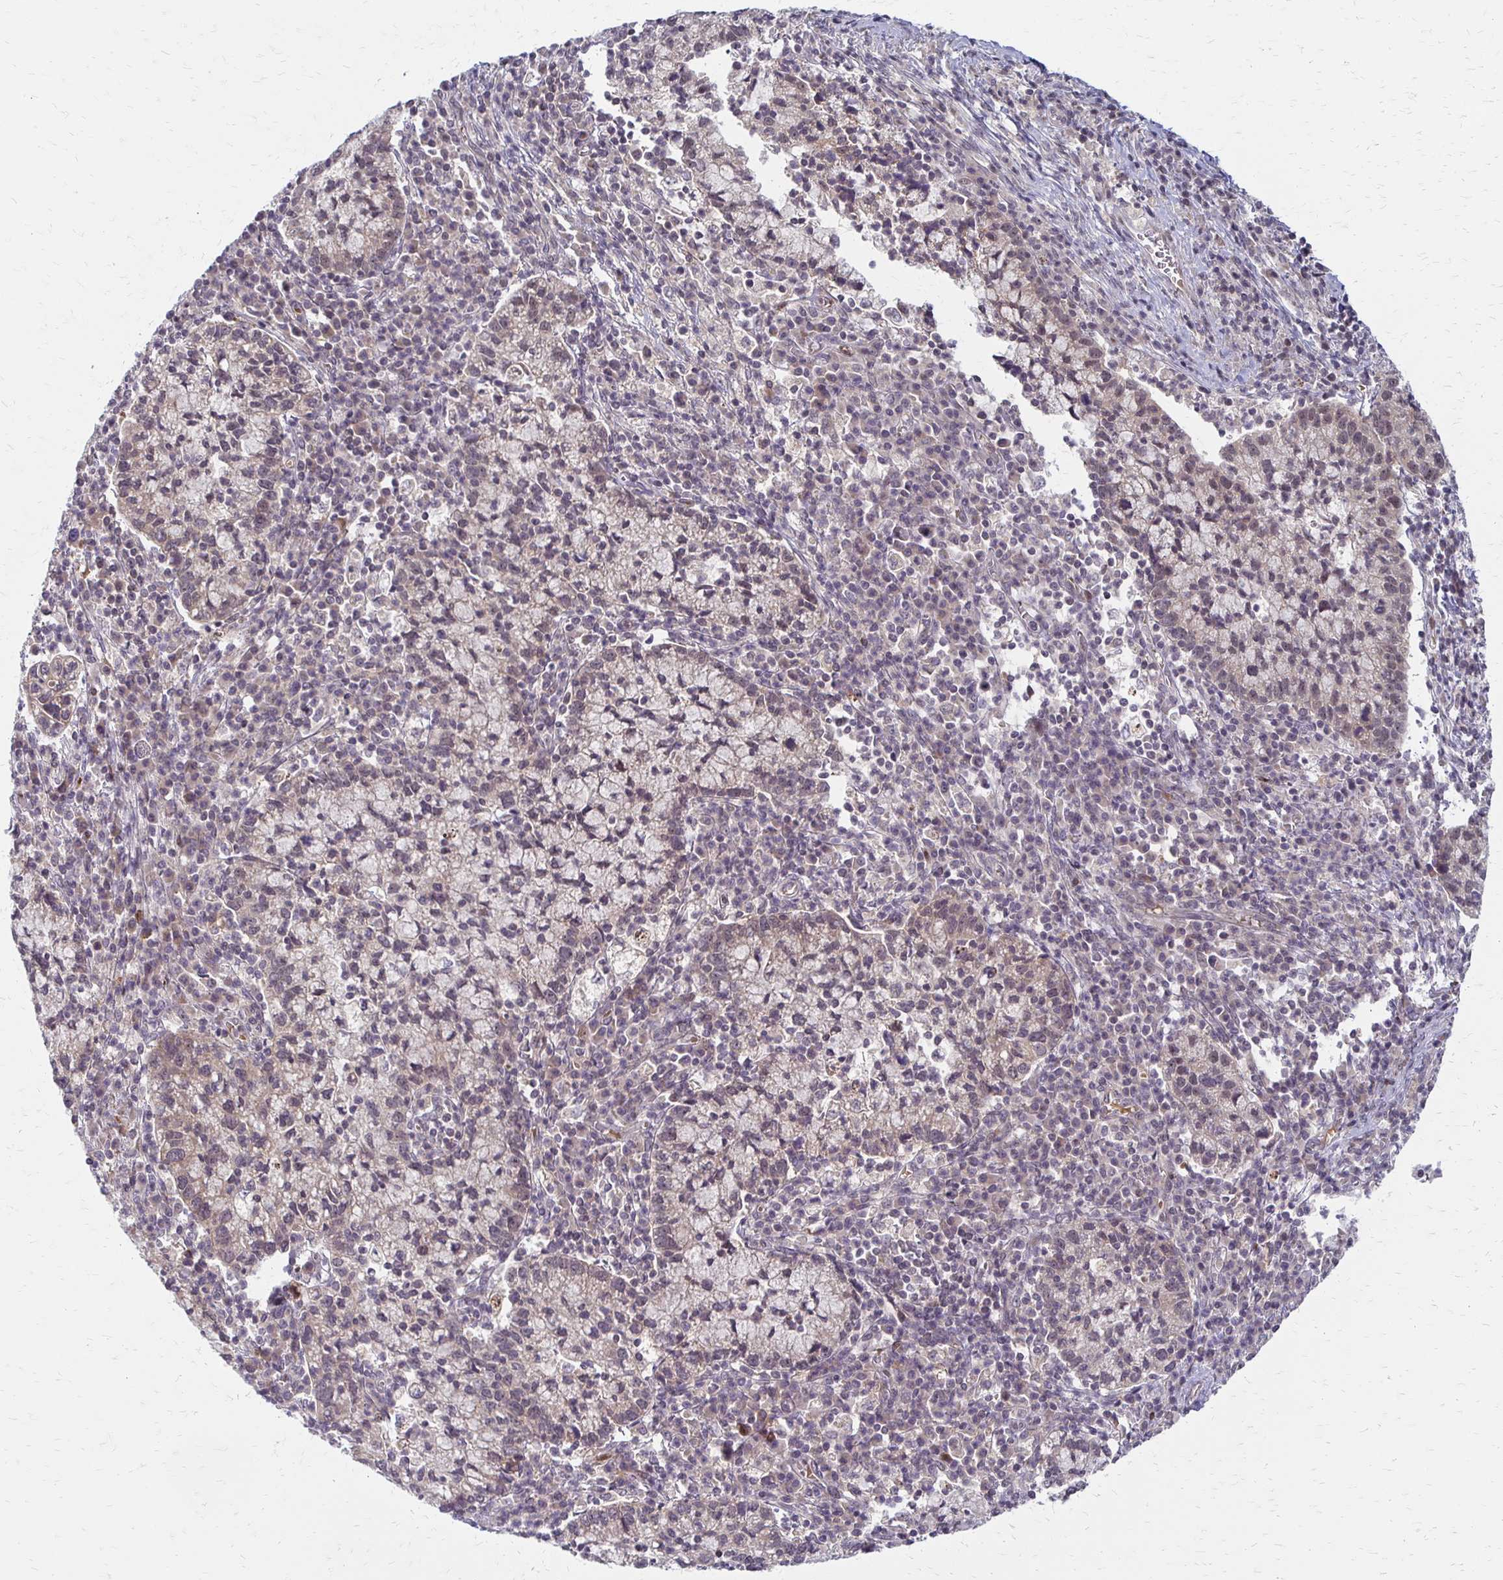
{"staining": {"intensity": "weak", "quantity": "25%-75%", "location": "cytoplasmic/membranous"}, "tissue": "cervical cancer", "cell_type": "Tumor cells", "image_type": "cancer", "snomed": [{"axis": "morphology", "description": "Normal tissue, NOS"}, {"axis": "morphology", "description": "Adenocarcinoma, NOS"}, {"axis": "topography", "description": "Cervix"}], "caption": "Weak cytoplasmic/membranous expression for a protein is appreciated in about 25%-75% of tumor cells of adenocarcinoma (cervical) using IHC.", "gene": "TRIR", "patient": {"sex": "female", "age": 44}}